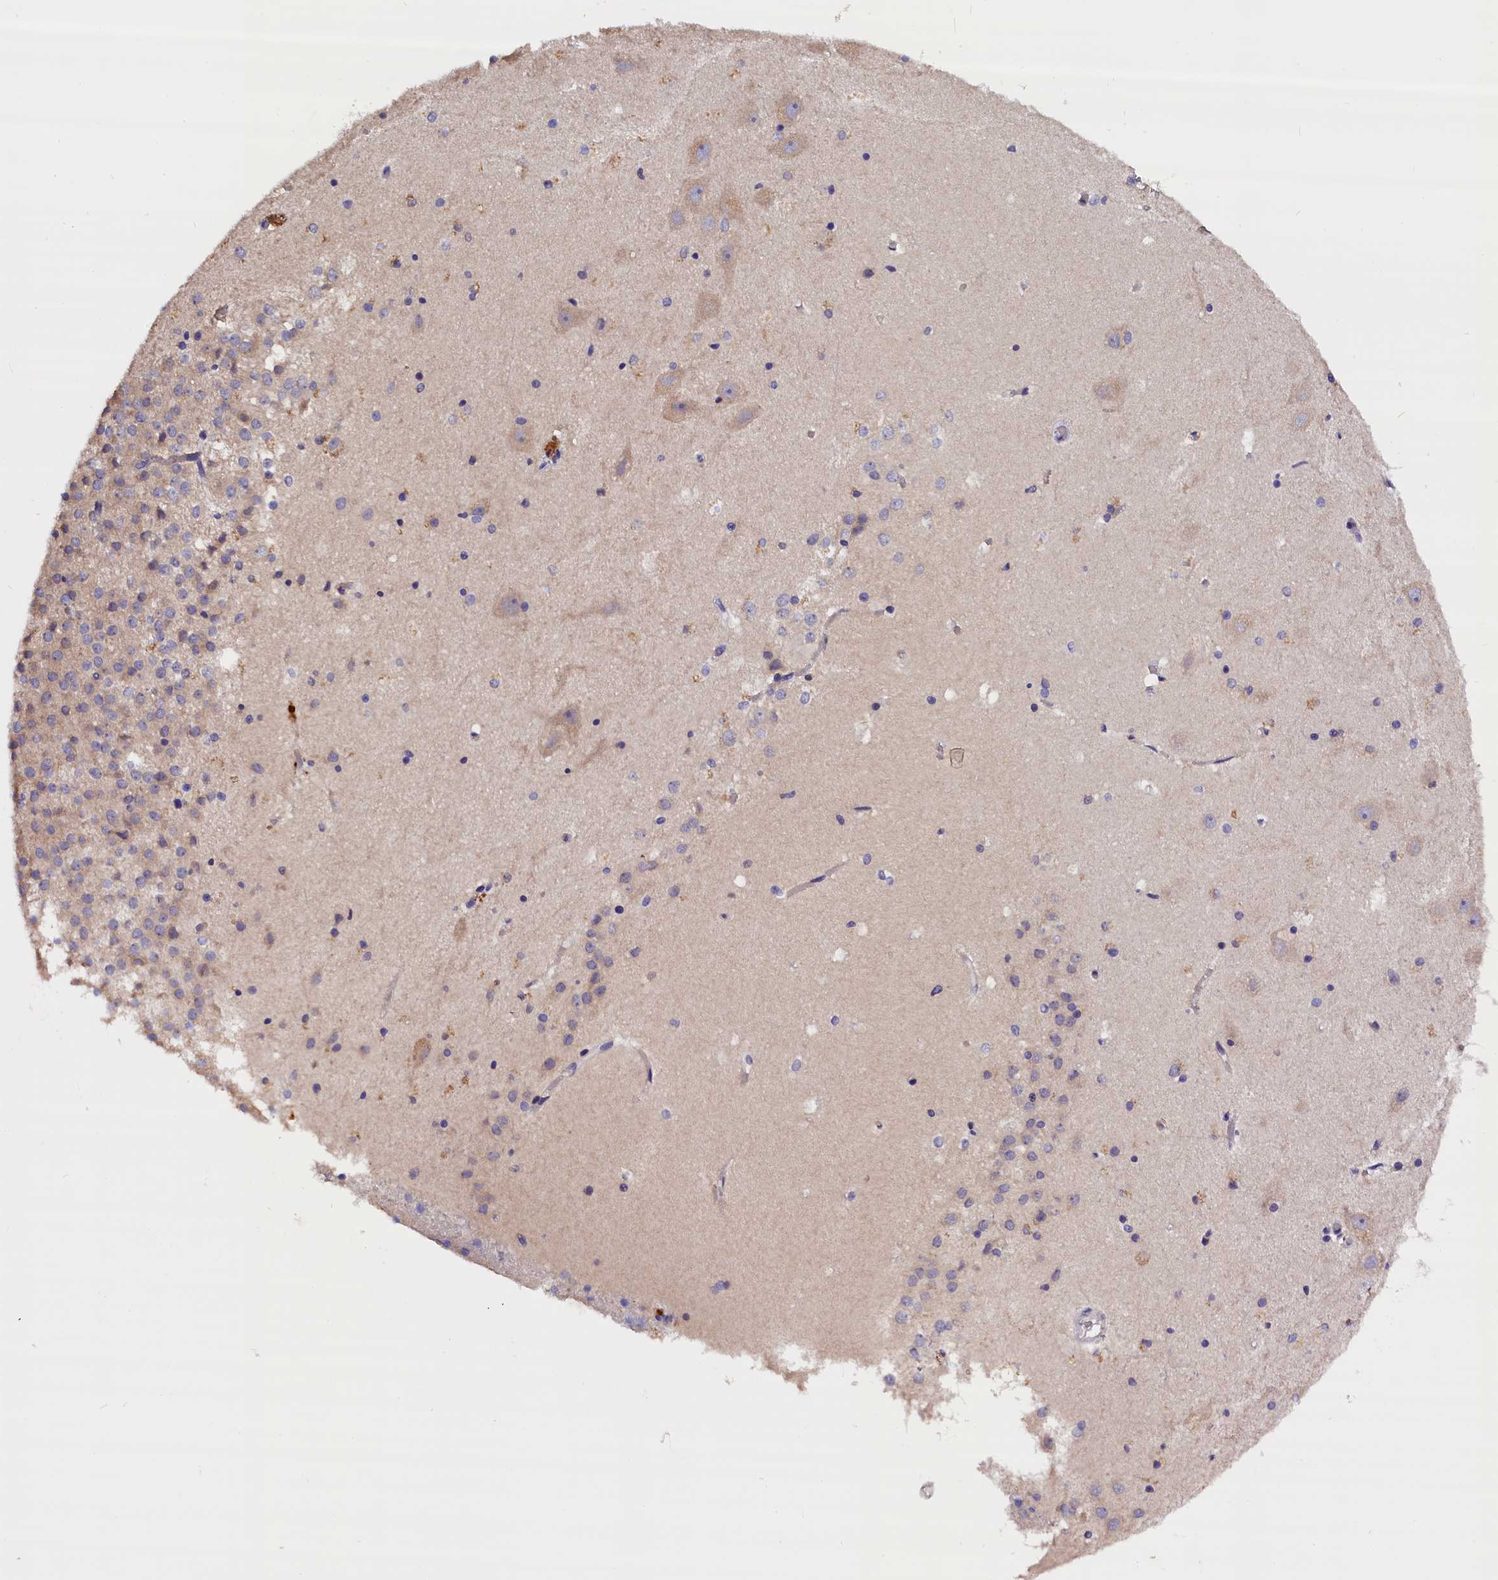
{"staining": {"intensity": "negative", "quantity": "none", "location": "none"}, "tissue": "hippocampus", "cell_type": "Glial cells", "image_type": "normal", "snomed": [{"axis": "morphology", "description": "Normal tissue, NOS"}, {"axis": "topography", "description": "Hippocampus"}], "caption": "Glial cells show no significant positivity in unremarkable hippocampus.", "gene": "BTBD9", "patient": {"sex": "female", "age": 52}}